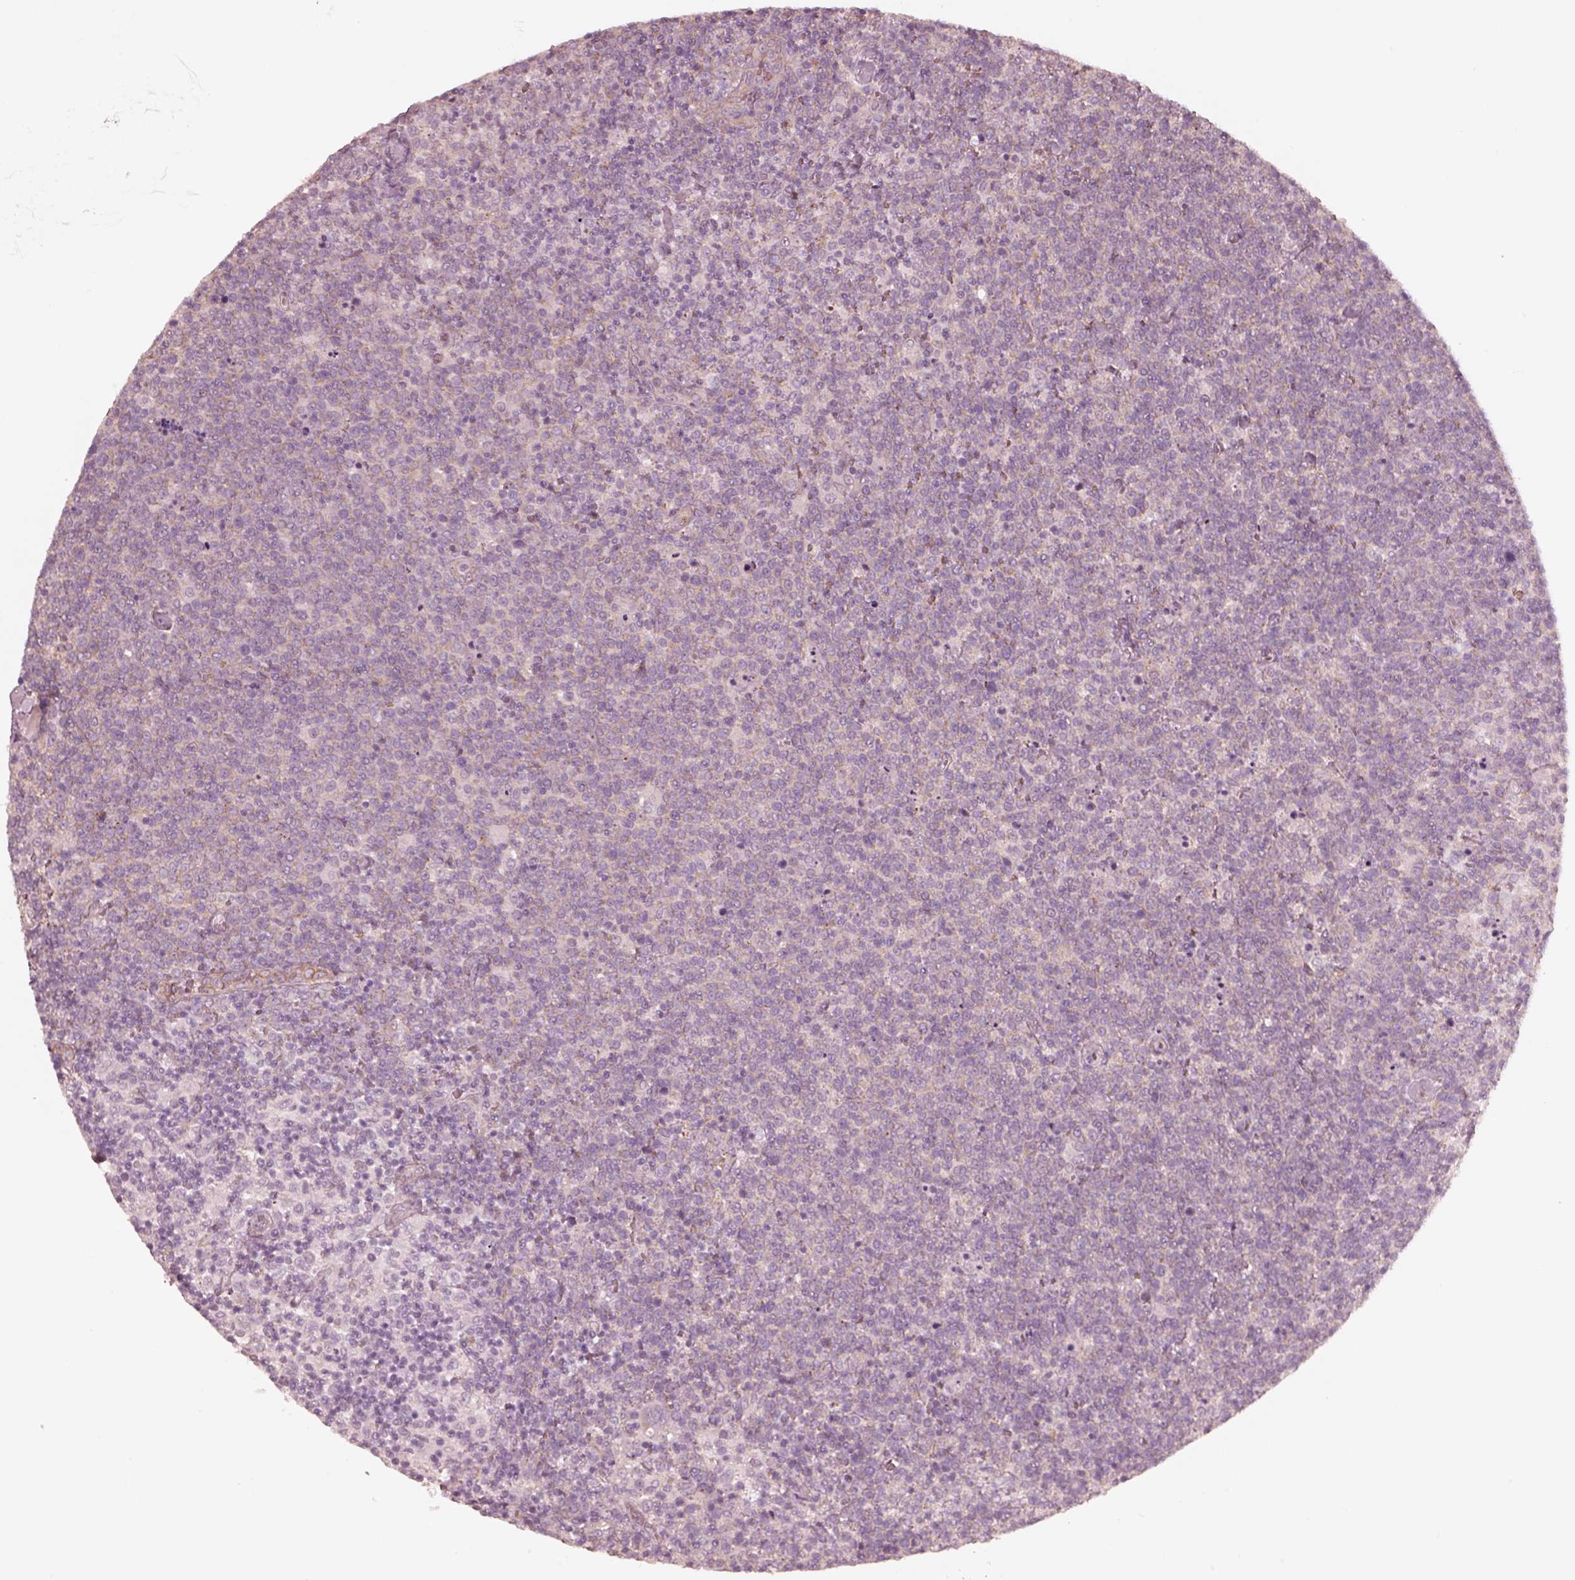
{"staining": {"intensity": "negative", "quantity": "none", "location": "none"}, "tissue": "lymphoma", "cell_type": "Tumor cells", "image_type": "cancer", "snomed": [{"axis": "morphology", "description": "Malignant lymphoma, non-Hodgkin's type, High grade"}, {"axis": "topography", "description": "Lymph node"}], "caption": "DAB (3,3'-diaminobenzidine) immunohistochemical staining of malignant lymphoma, non-Hodgkin's type (high-grade) displays no significant positivity in tumor cells.", "gene": "RAB3C", "patient": {"sex": "male", "age": 61}}